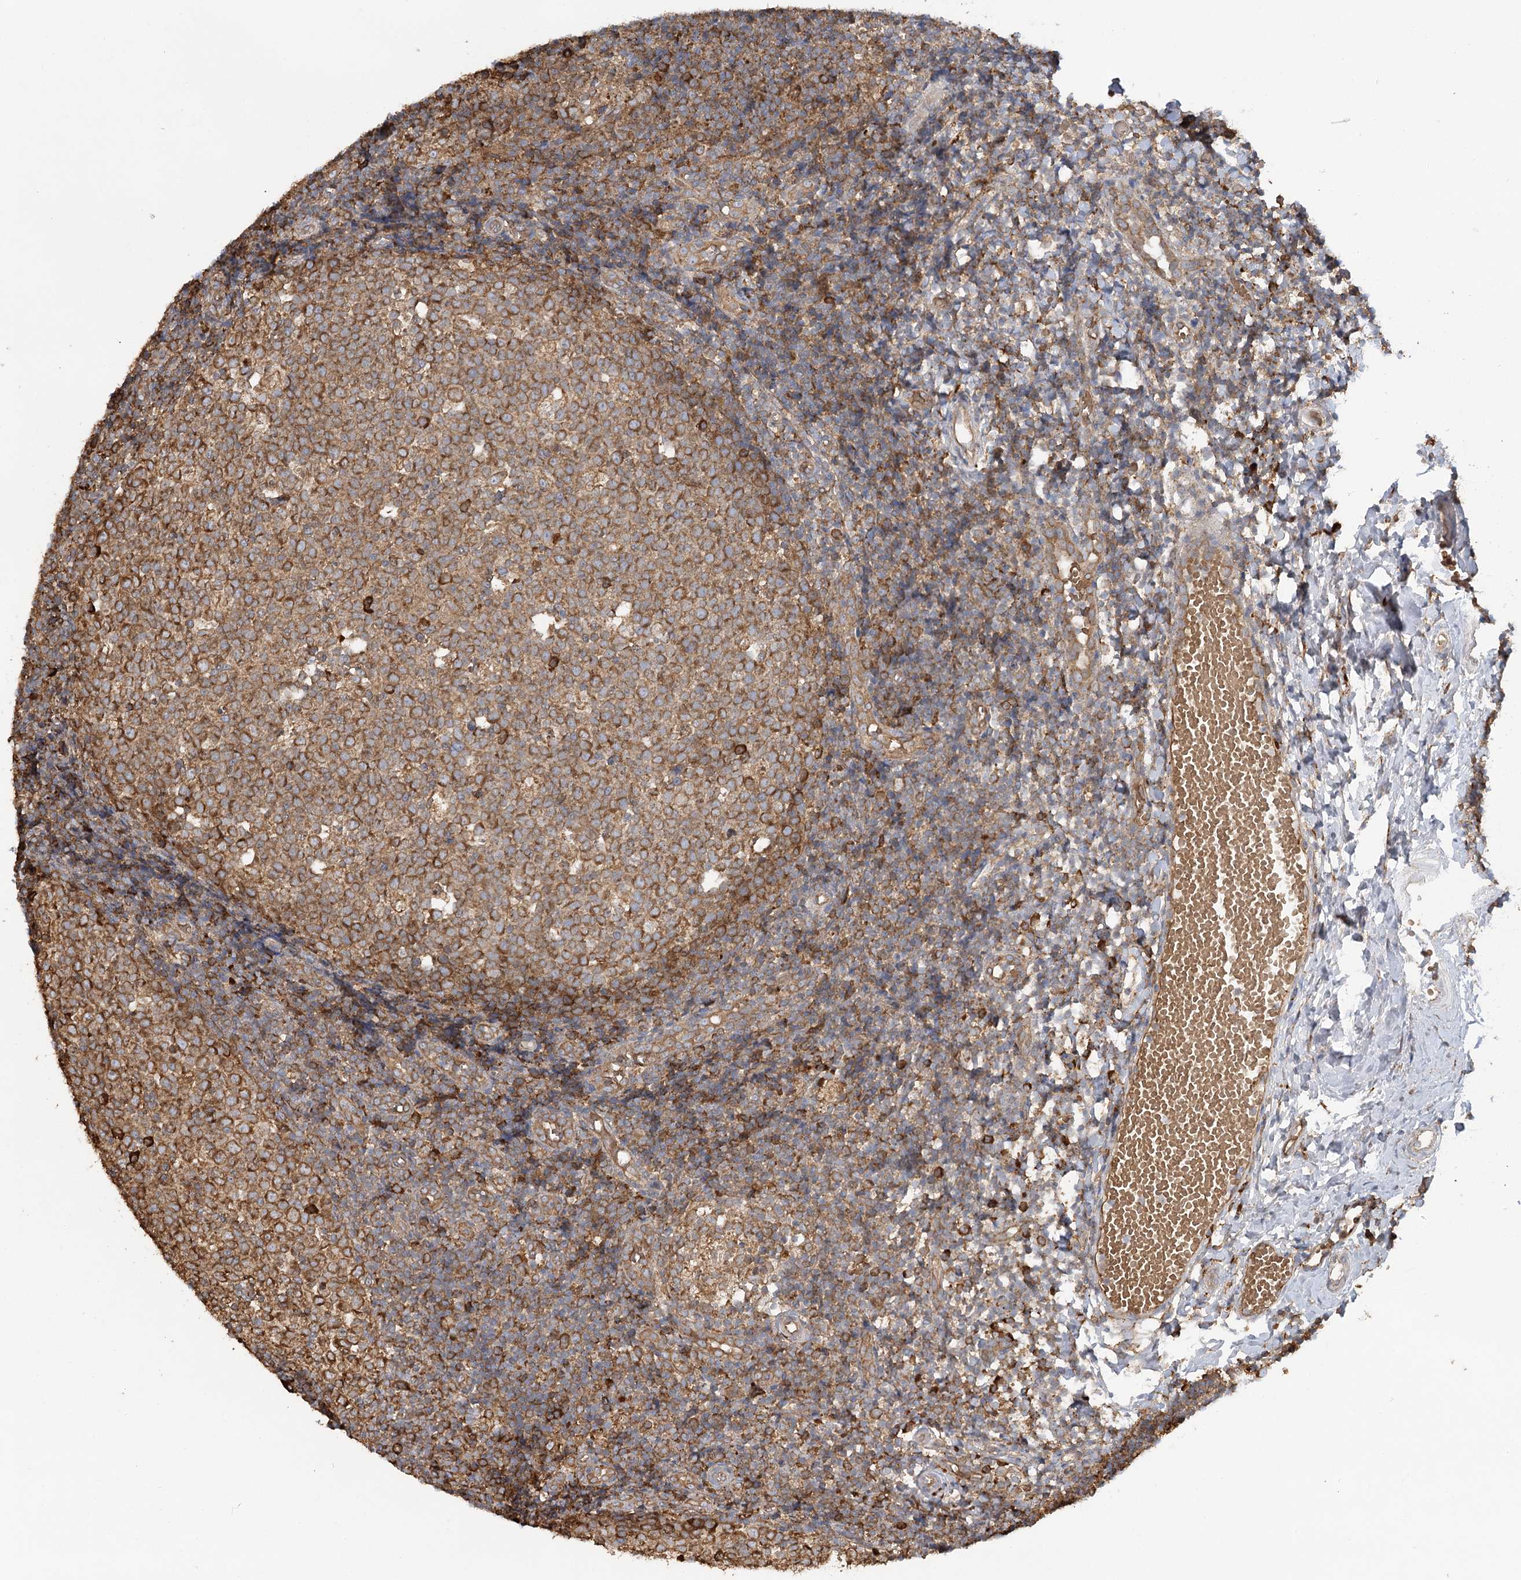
{"staining": {"intensity": "strong", "quantity": ">75%", "location": "cytoplasmic/membranous"}, "tissue": "tonsil", "cell_type": "Germinal center cells", "image_type": "normal", "snomed": [{"axis": "morphology", "description": "Normal tissue, NOS"}, {"axis": "topography", "description": "Tonsil"}], "caption": "Benign tonsil was stained to show a protein in brown. There is high levels of strong cytoplasmic/membranous staining in approximately >75% of germinal center cells. (DAB = brown stain, brightfield microscopy at high magnification).", "gene": "ACAP2", "patient": {"sex": "female", "age": 19}}